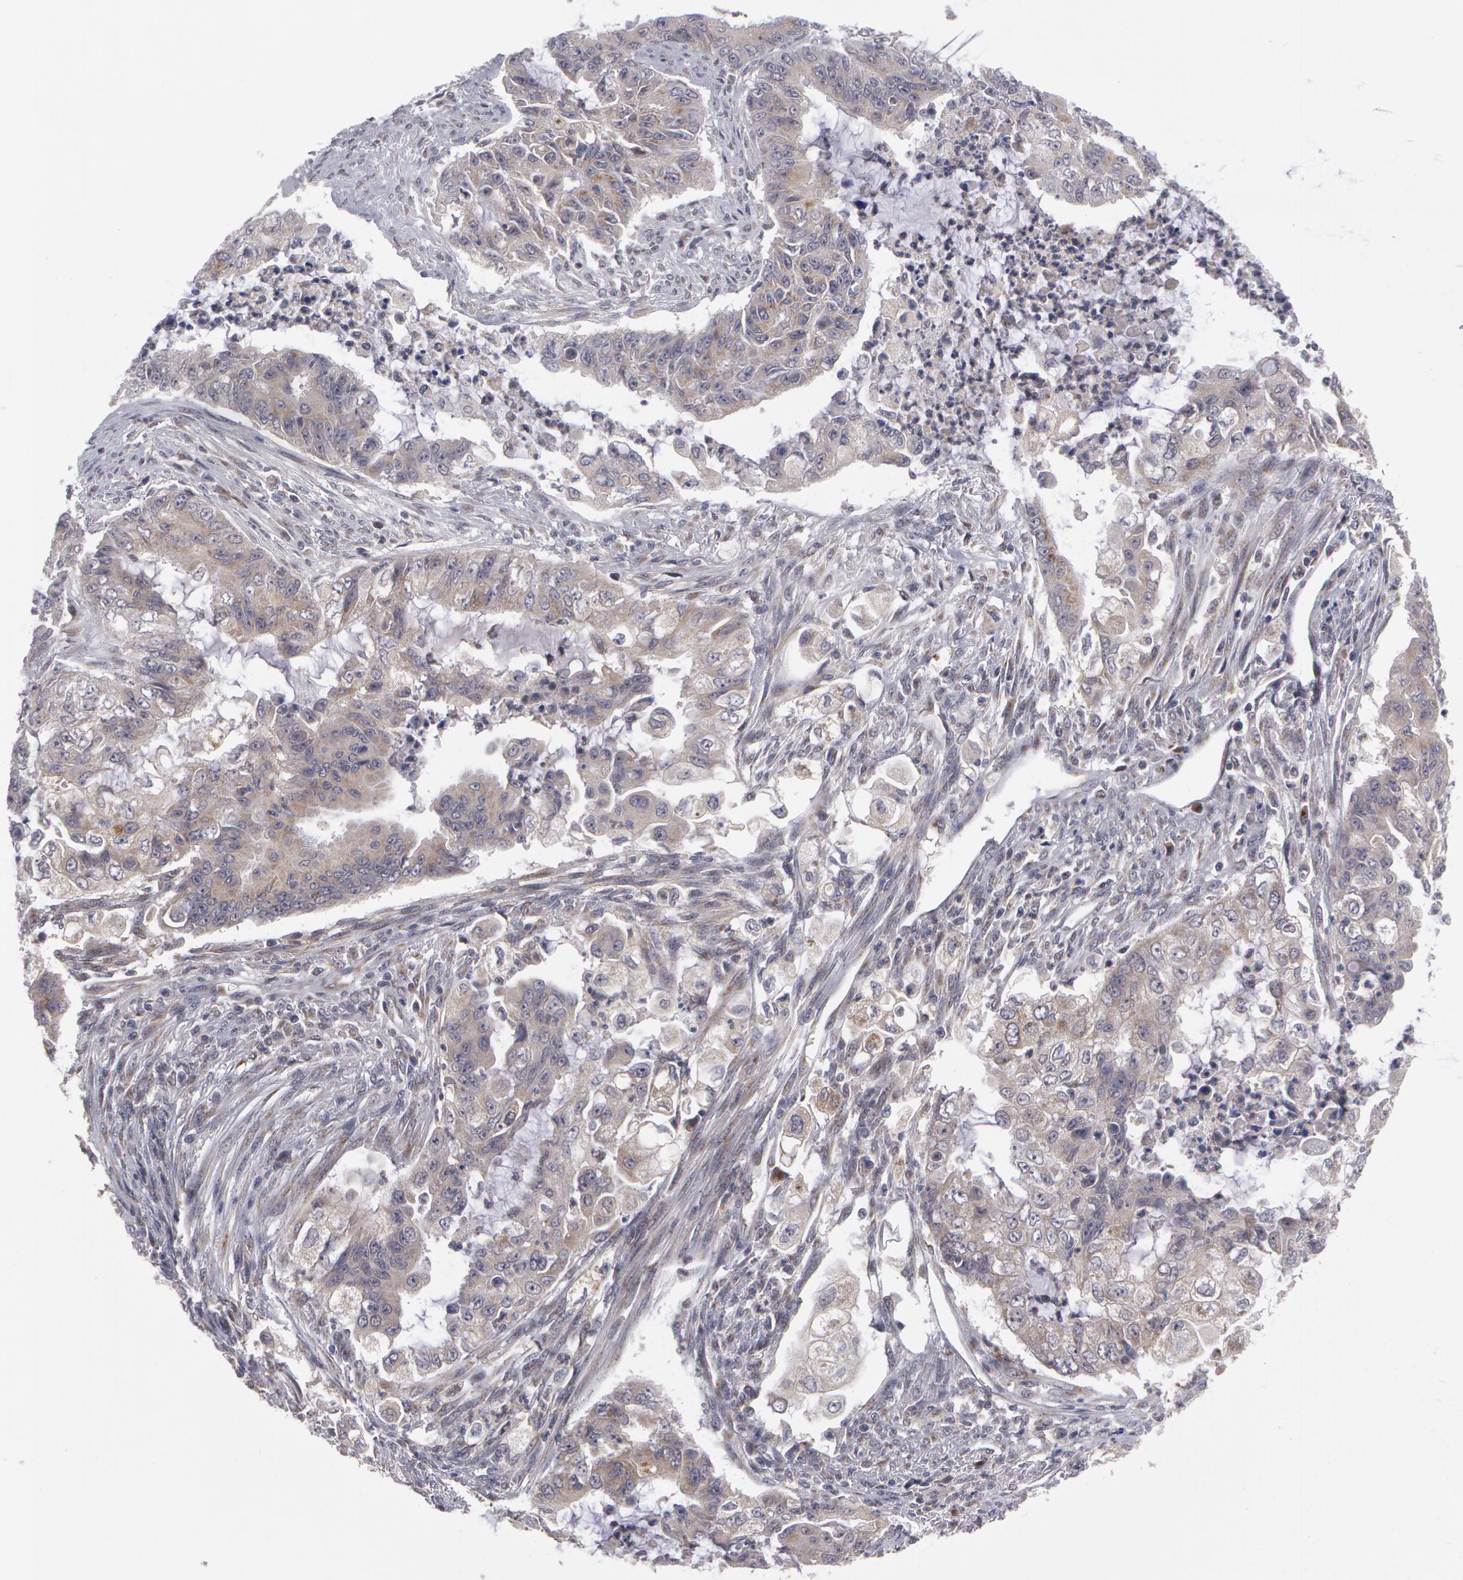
{"staining": {"intensity": "negative", "quantity": "none", "location": "none"}, "tissue": "endometrial cancer", "cell_type": "Tumor cells", "image_type": "cancer", "snomed": [{"axis": "morphology", "description": "Adenocarcinoma, NOS"}, {"axis": "topography", "description": "Endometrium"}], "caption": "A high-resolution histopathology image shows immunohistochemistry staining of endometrial cancer, which reveals no significant staining in tumor cells.", "gene": "STX5", "patient": {"sex": "female", "age": 75}}